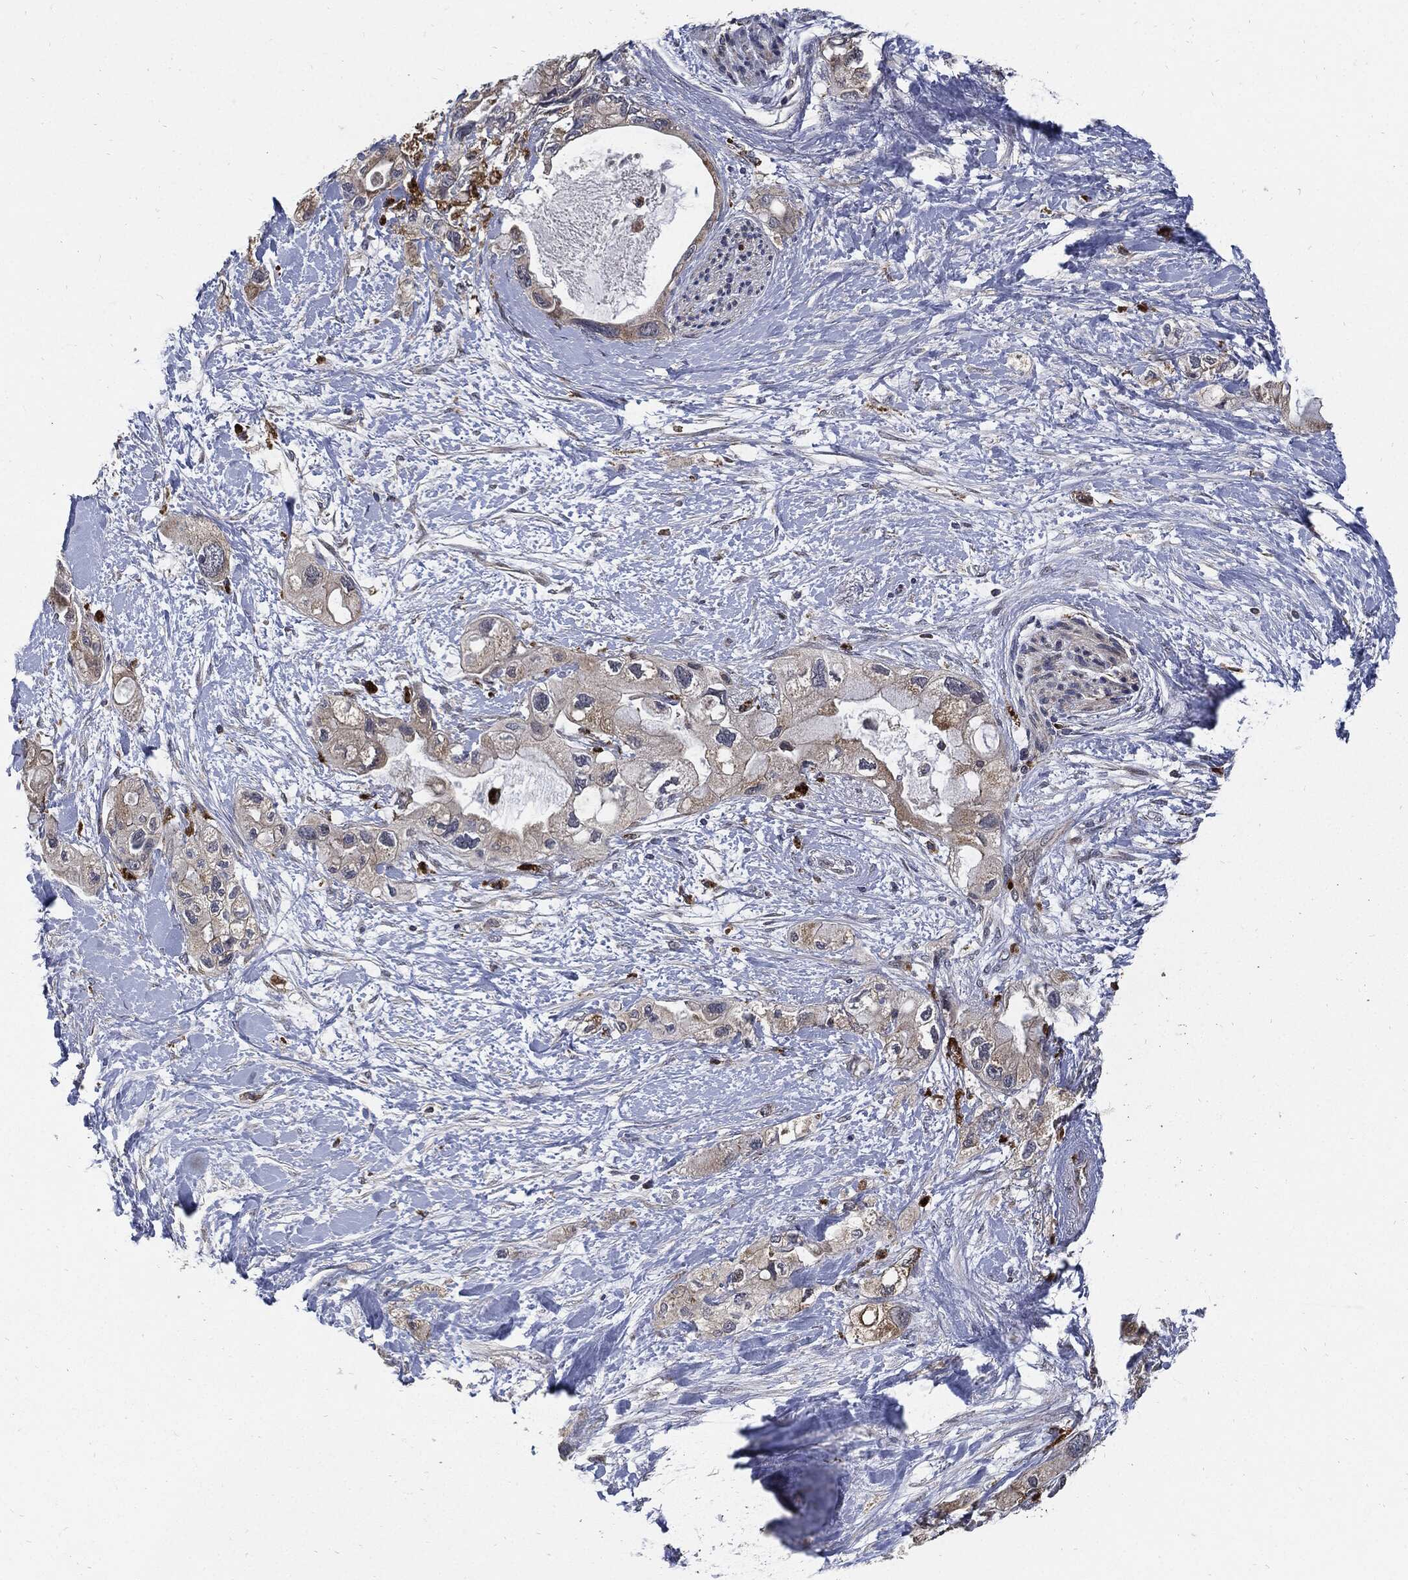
{"staining": {"intensity": "weak", "quantity": "<25%", "location": "cytoplasmic/membranous"}, "tissue": "pancreatic cancer", "cell_type": "Tumor cells", "image_type": "cancer", "snomed": [{"axis": "morphology", "description": "Adenocarcinoma, NOS"}, {"axis": "topography", "description": "Pancreas"}], "caption": "Pancreatic adenocarcinoma stained for a protein using immunohistochemistry shows no staining tumor cells.", "gene": "SLC31A2", "patient": {"sex": "female", "age": 56}}